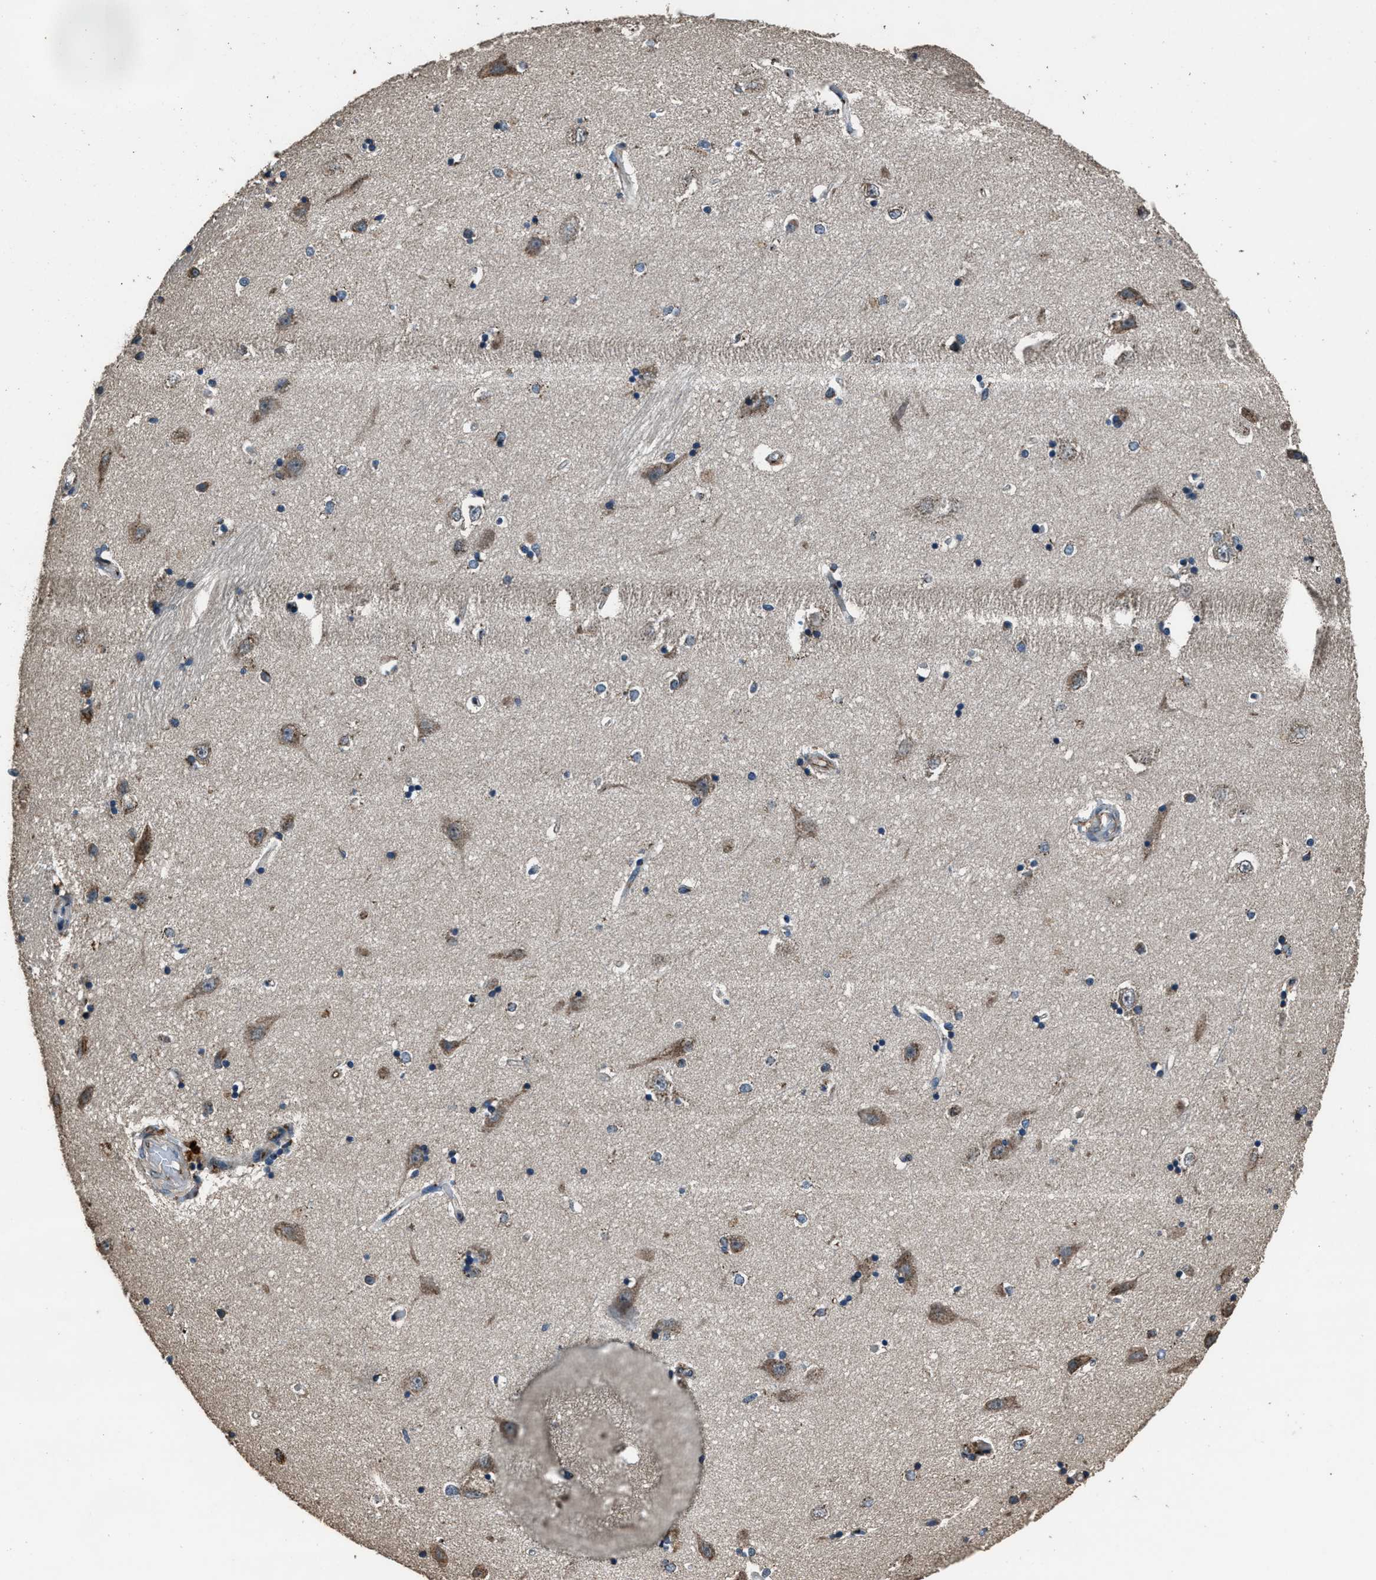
{"staining": {"intensity": "moderate", "quantity": "<25%", "location": "cytoplasmic/membranous"}, "tissue": "hippocampus", "cell_type": "Glial cells", "image_type": "normal", "snomed": [{"axis": "morphology", "description": "Normal tissue, NOS"}, {"axis": "topography", "description": "Hippocampus"}], "caption": "Glial cells exhibit low levels of moderate cytoplasmic/membranous positivity in about <25% of cells in benign hippocampus. The protein is stained brown, and the nuclei are stained in blue (DAB IHC with brightfield microscopy, high magnification).", "gene": "SLC38A10", "patient": {"sex": "male", "age": 45}}